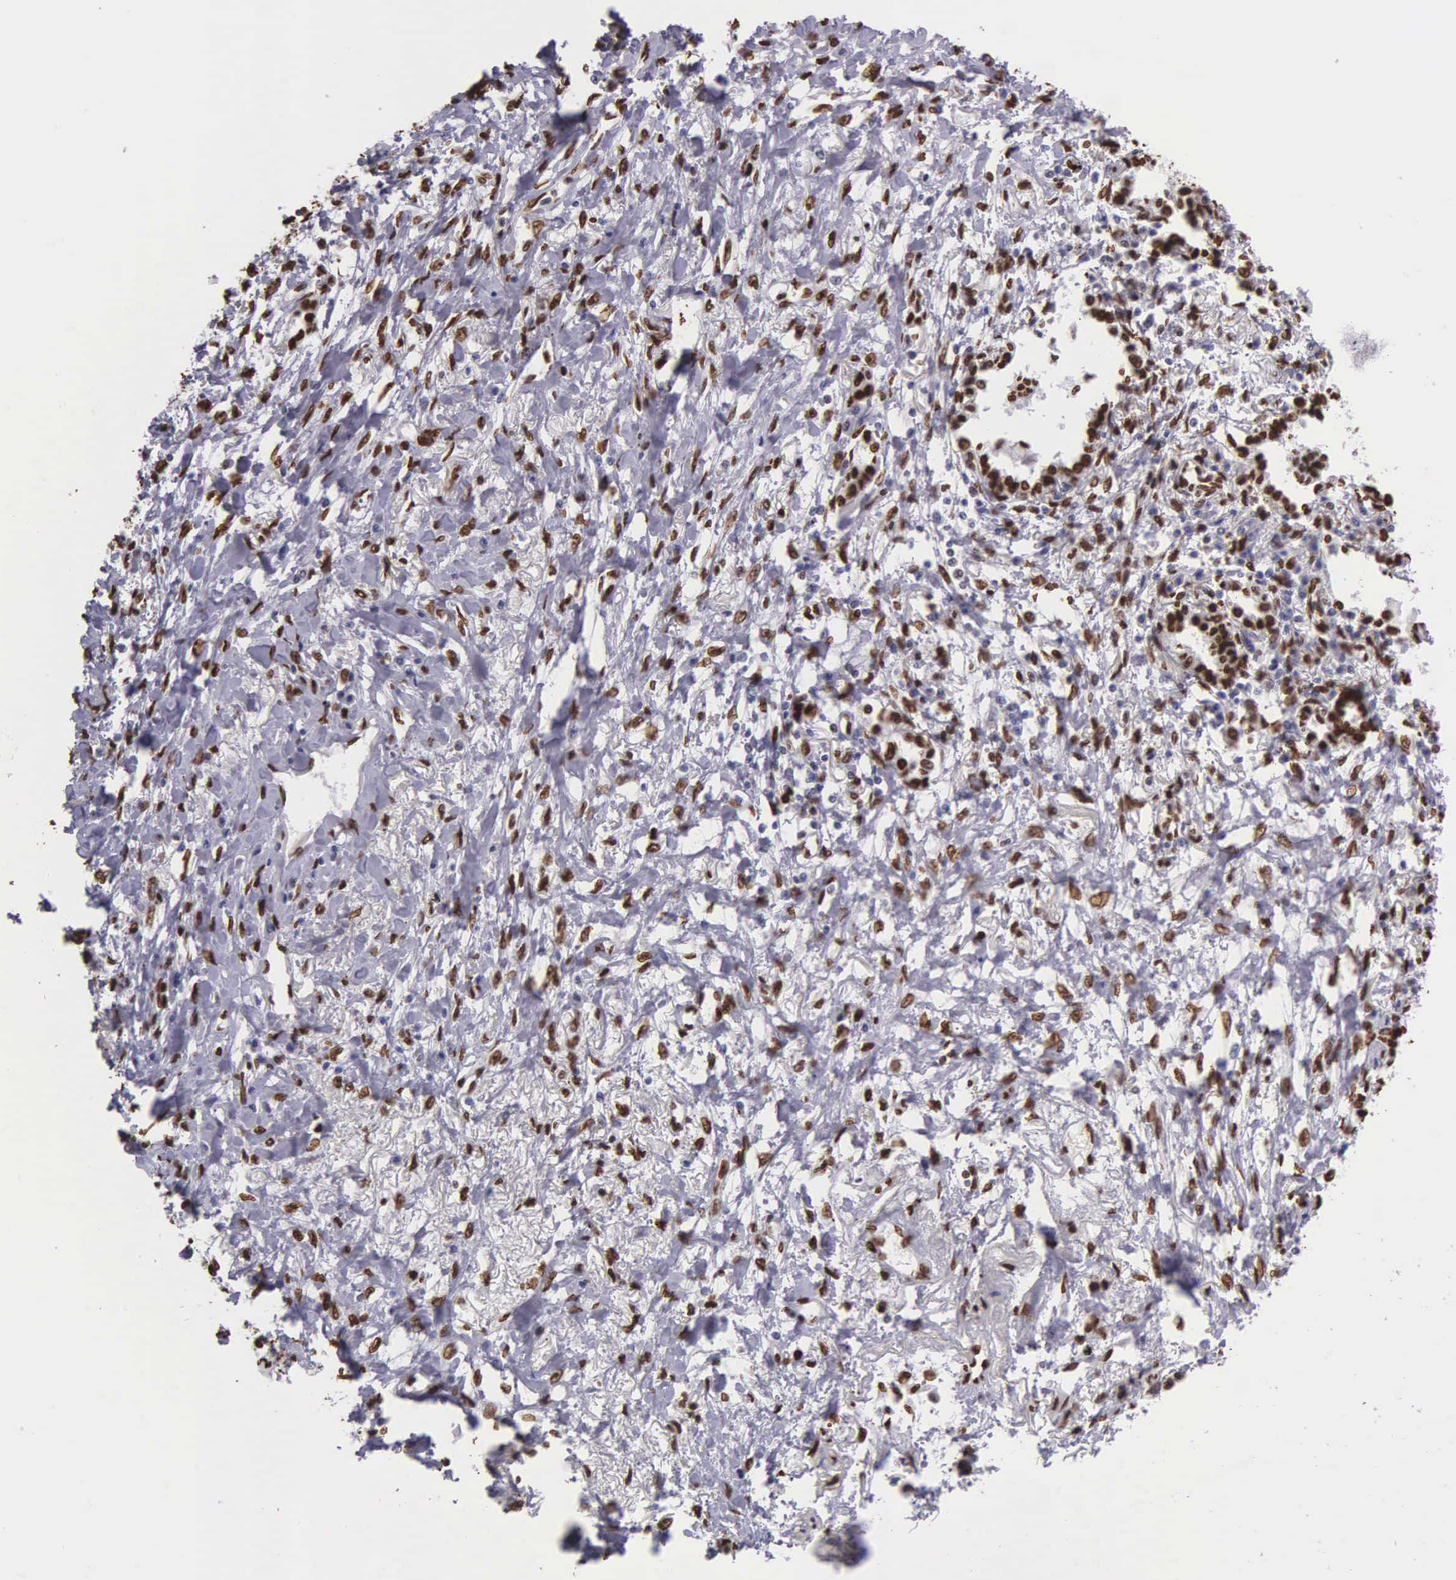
{"staining": {"intensity": "strong", "quantity": ">75%", "location": "nuclear"}, "tissue": "lung cancer", "cell_type": "Tumor cells", "image_type": "cancer", "snomed": [{"axis": "morphology", "description": "Adenocarcinoma, NOS"}, {"axis": "topography", "description": "Lung"}], "caption": "A brown stain labels strong nuclear expression of a protein in lung cancer tumor cells.", "gene": "H1-0", "patient": {"sex": "male", "age": 60}}